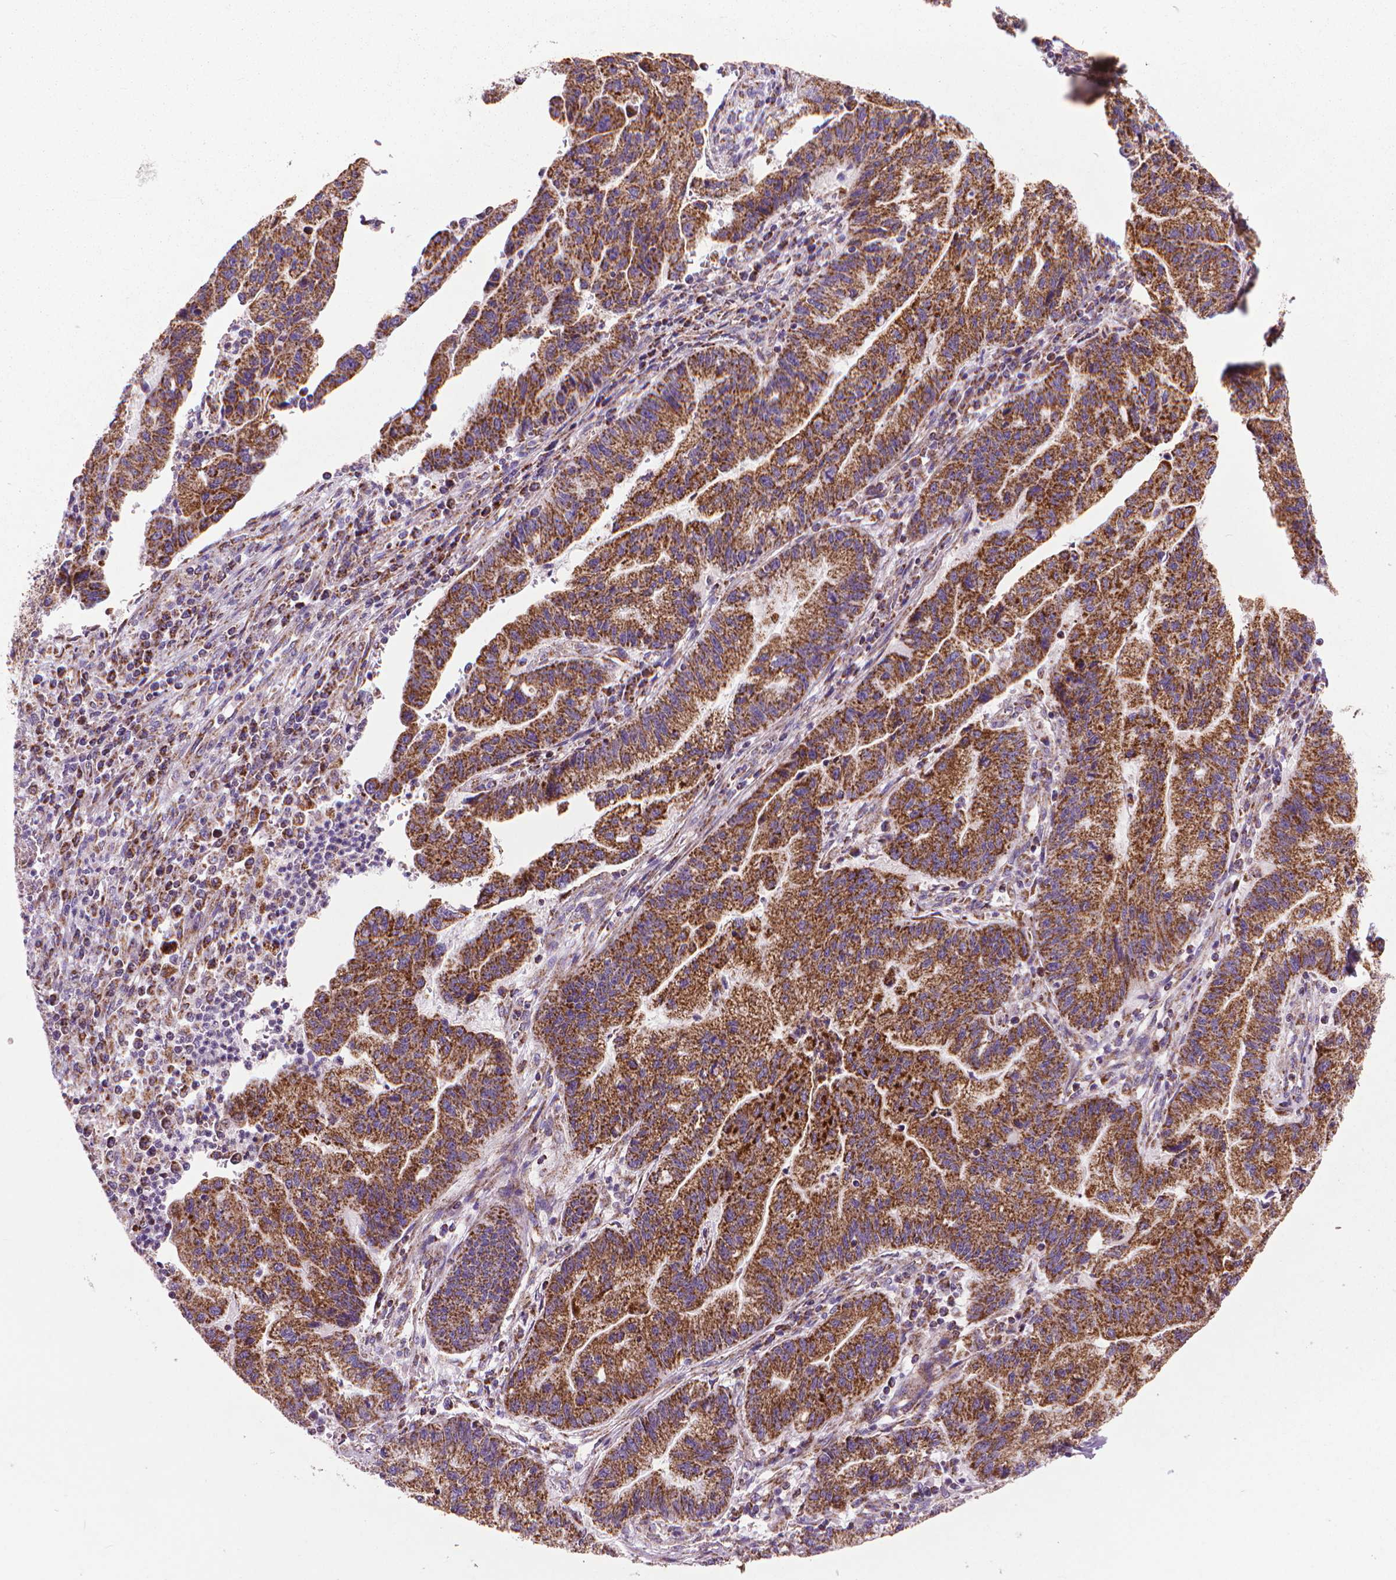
{"staining": {"intensity": "strong", "quantity": ">75%", "location": "cytoplasmic/membranous"}, "tissue": "stomach cancer", "cell_type": "Tumor cells", "image_type": "cancer", "snomed": [{"axis": "morphology", "description": "Adenocarcinoma, NOS"}, {"axis": "topography", "description": "Stomach"}], "caption": "Protein expression analysis of human stomach cancer reveals strong cytoplasmic/membranous expression in about >75% of tumor cells.", "gene": "VDAC1", "patient": {"sex": "male", "age": 83}}